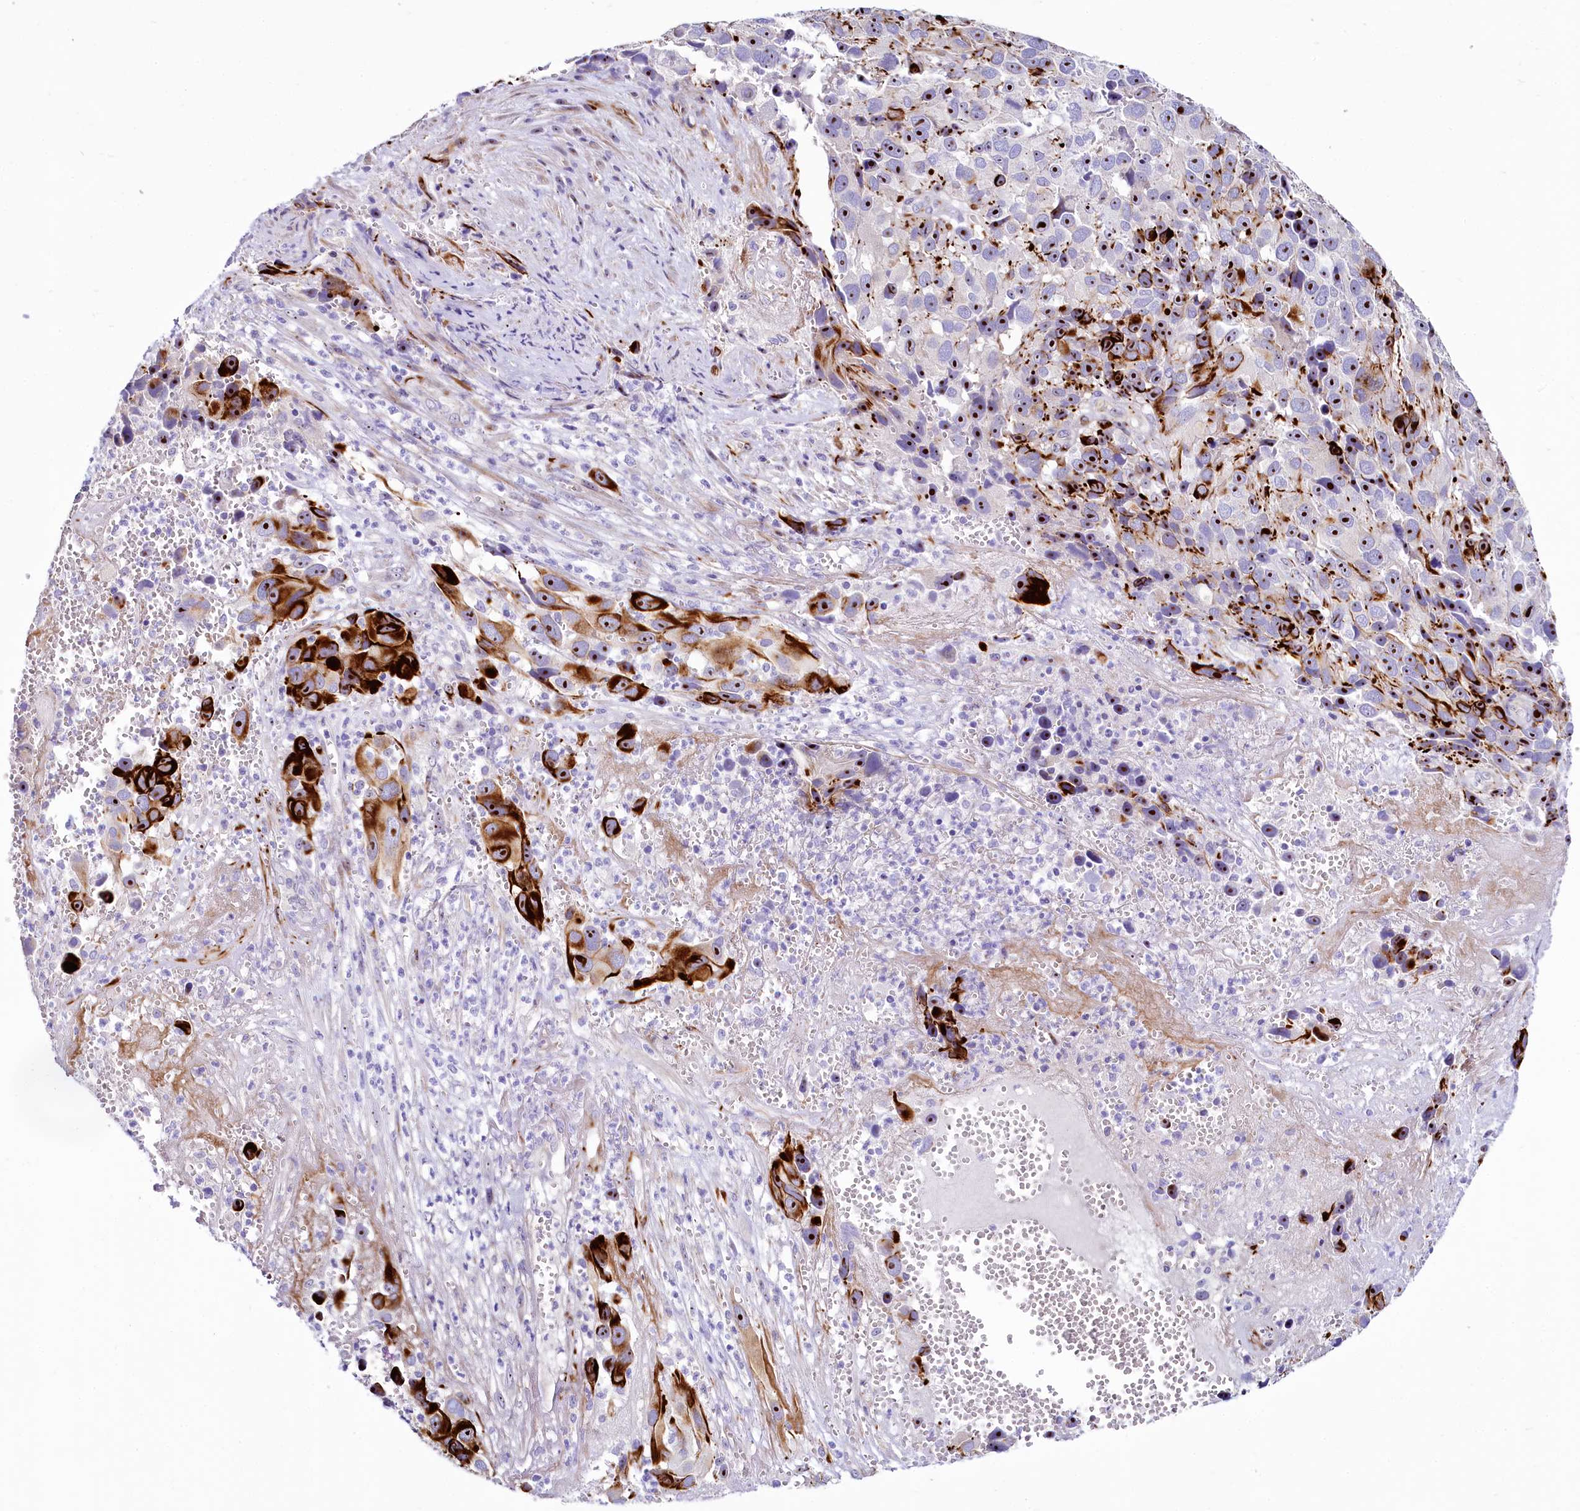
{"staining": {"intensity": "strong", "quantity": ">75%", "location": "nuclear"}, "tissue": "melanoma", "cell_type": "Tumor cells", "image_type": "cancer", "snomed": [{"axis": "morphology", "description": "Malignant melanoma, NOS"}, {"axis": "topography", "description": "Skin"}], "caption": "Human melanoma stained with a protein marker displays strong staining in tumor cells.", "gene": "SH3TC2", "patient": {"sex": "male", "age": 84}}